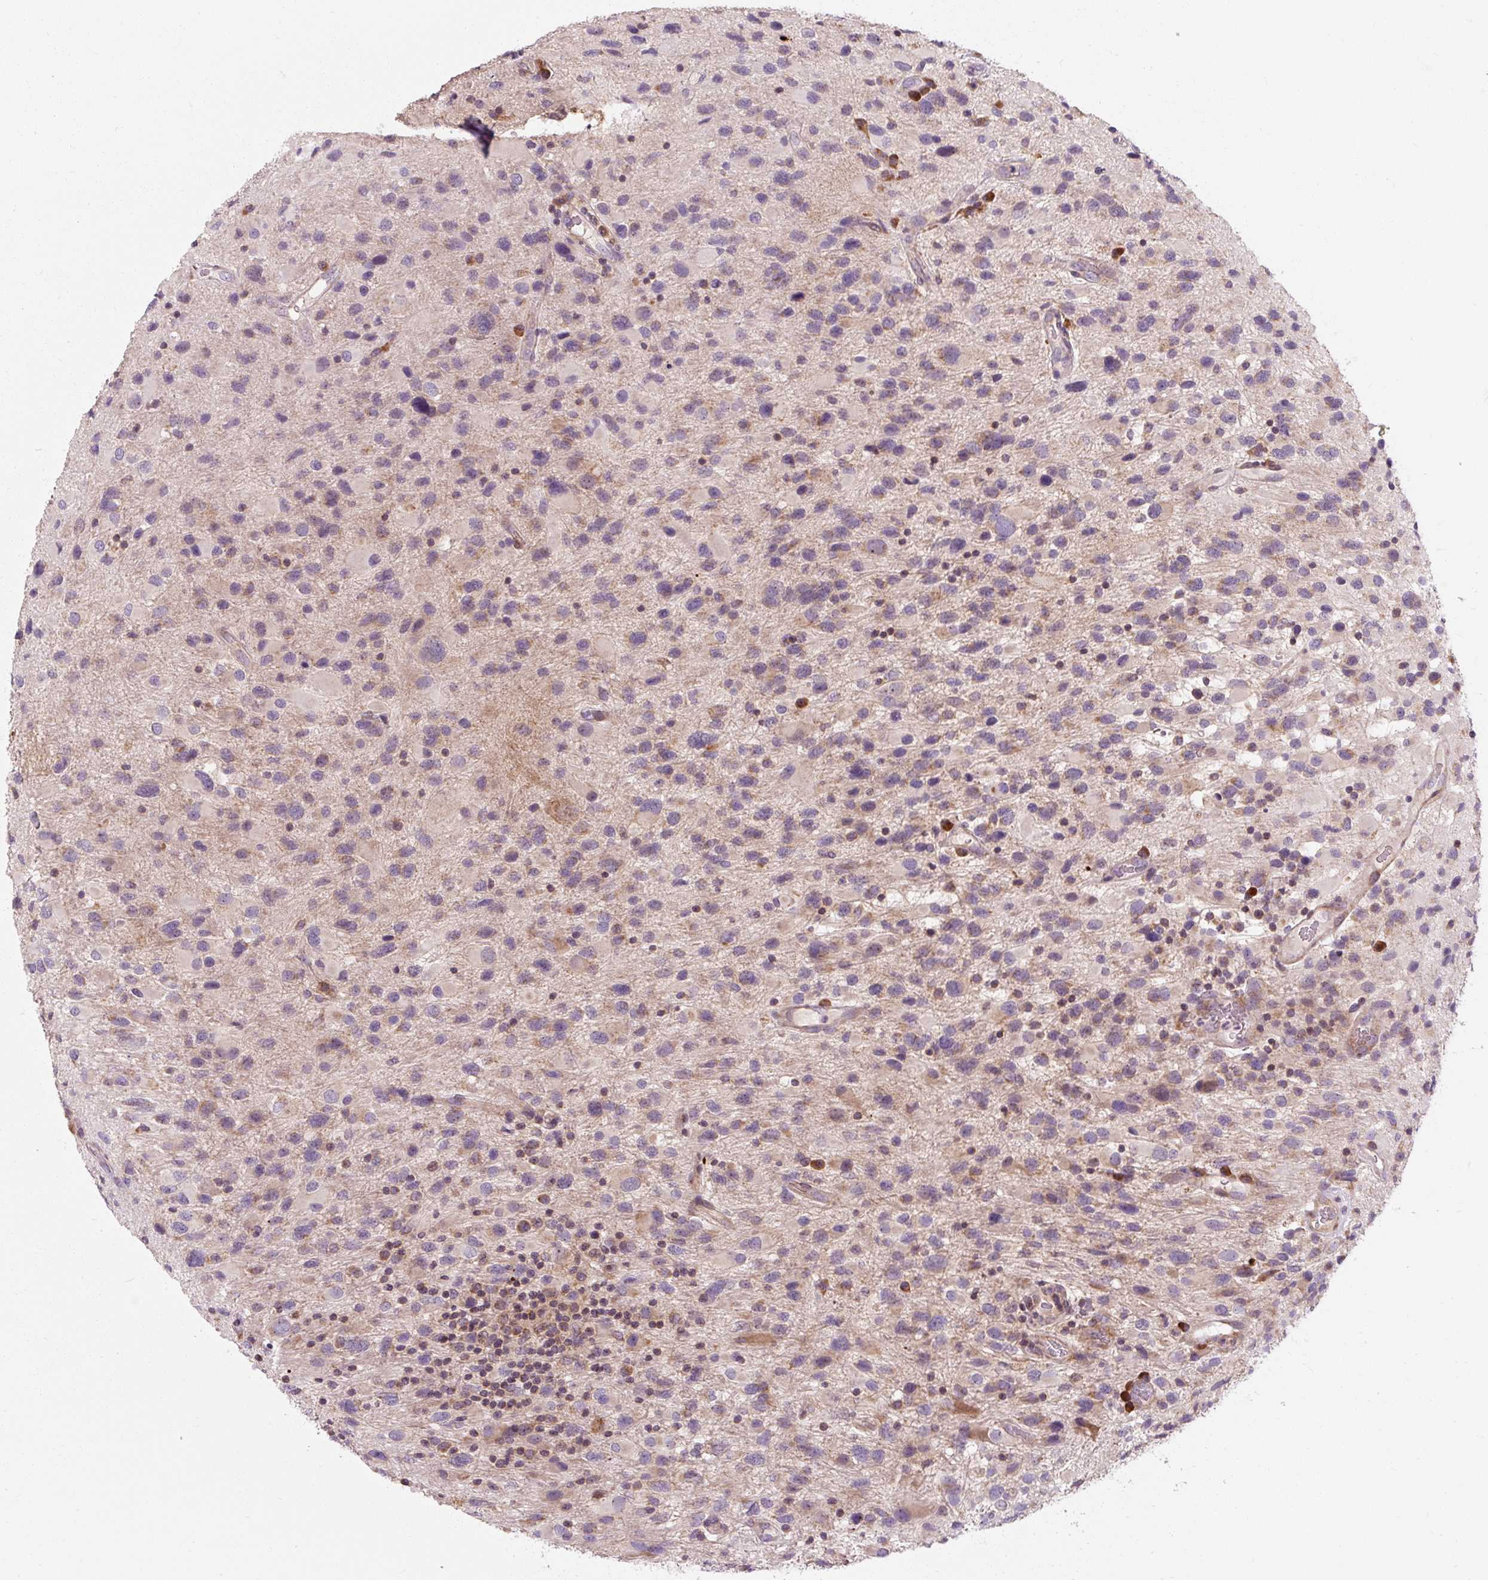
{"staining": {"intensity": "moderate", "quantity": "<25%", "location": "cytoplasmic/membranous"}, "tissue": "glioma", "cell_type": "Tumor cells", "image_type": "cancer", "snomed": [{"axis": "morphology", "description": "Glioma, malignant, Low grade"}, {"axis": "topography", "description": "Brain"}], "caption": "Protein analysis of malignant glioma (low-grade) tissue exhibits moderate cytoplasmic/membranous expression in about <25% of tumor cells.", "gene": "PRSS48", "patient": {"sex": "female", "age": 32}}